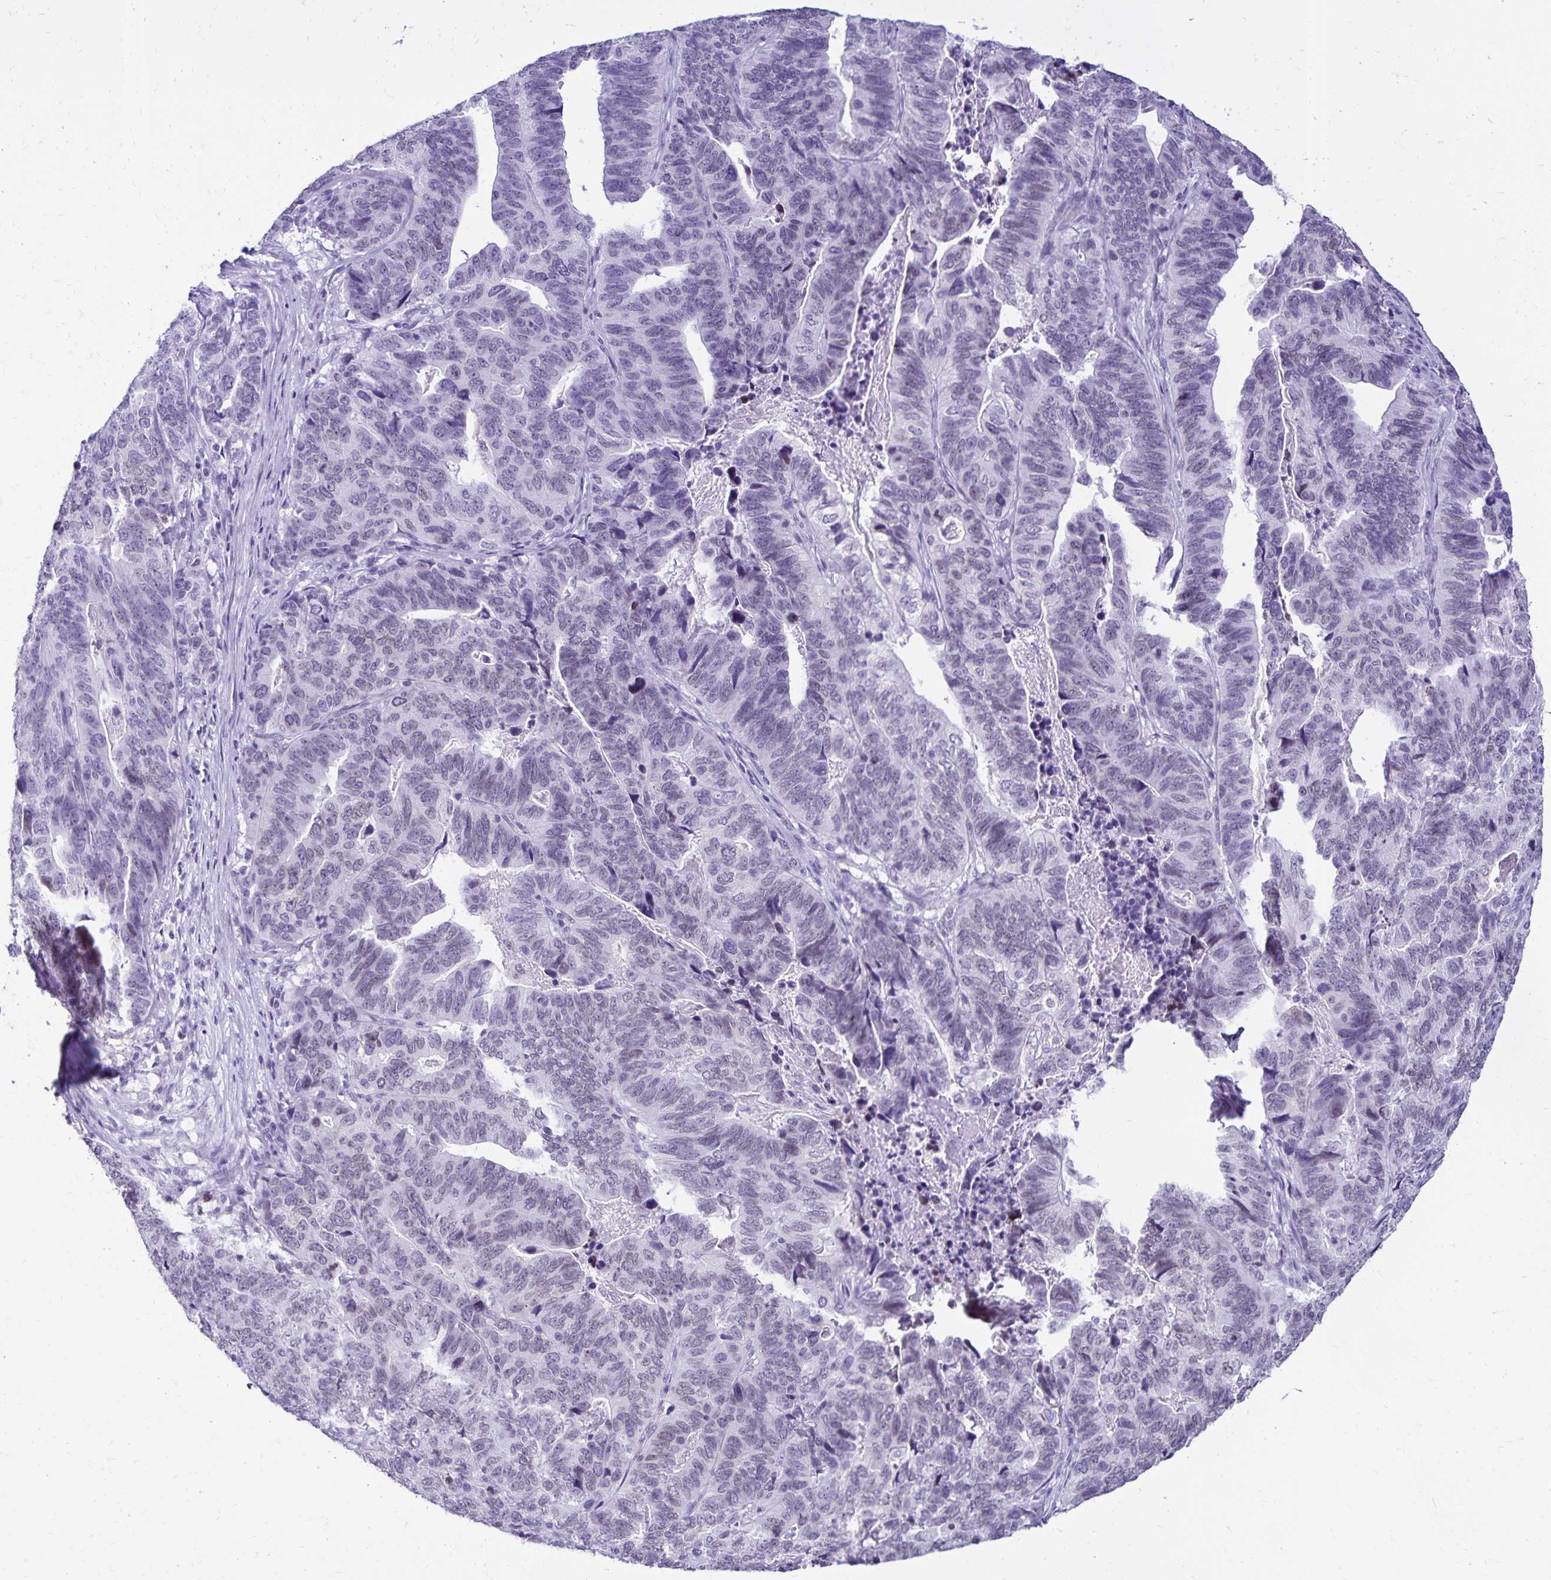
{"staining": {"intensity": "negative", "quantity": "none", "location": "none"}, "tissue": "stomach cancer", "cell_type": "Tumor cells", "image_type": "cancer", "snomed": [{"axis": "morphology", "description": "Adenocarcinoma, NOS"}, {"axis": "topography", "description": "Stomach, upper"}], "caption": "The immunohistochemistry (IHC) image has no significant staining in tumor cells of stomach adenocarcinoma tissue.", "gene": "FAM166C", "patient": {"sex": "female", "age": 67}}